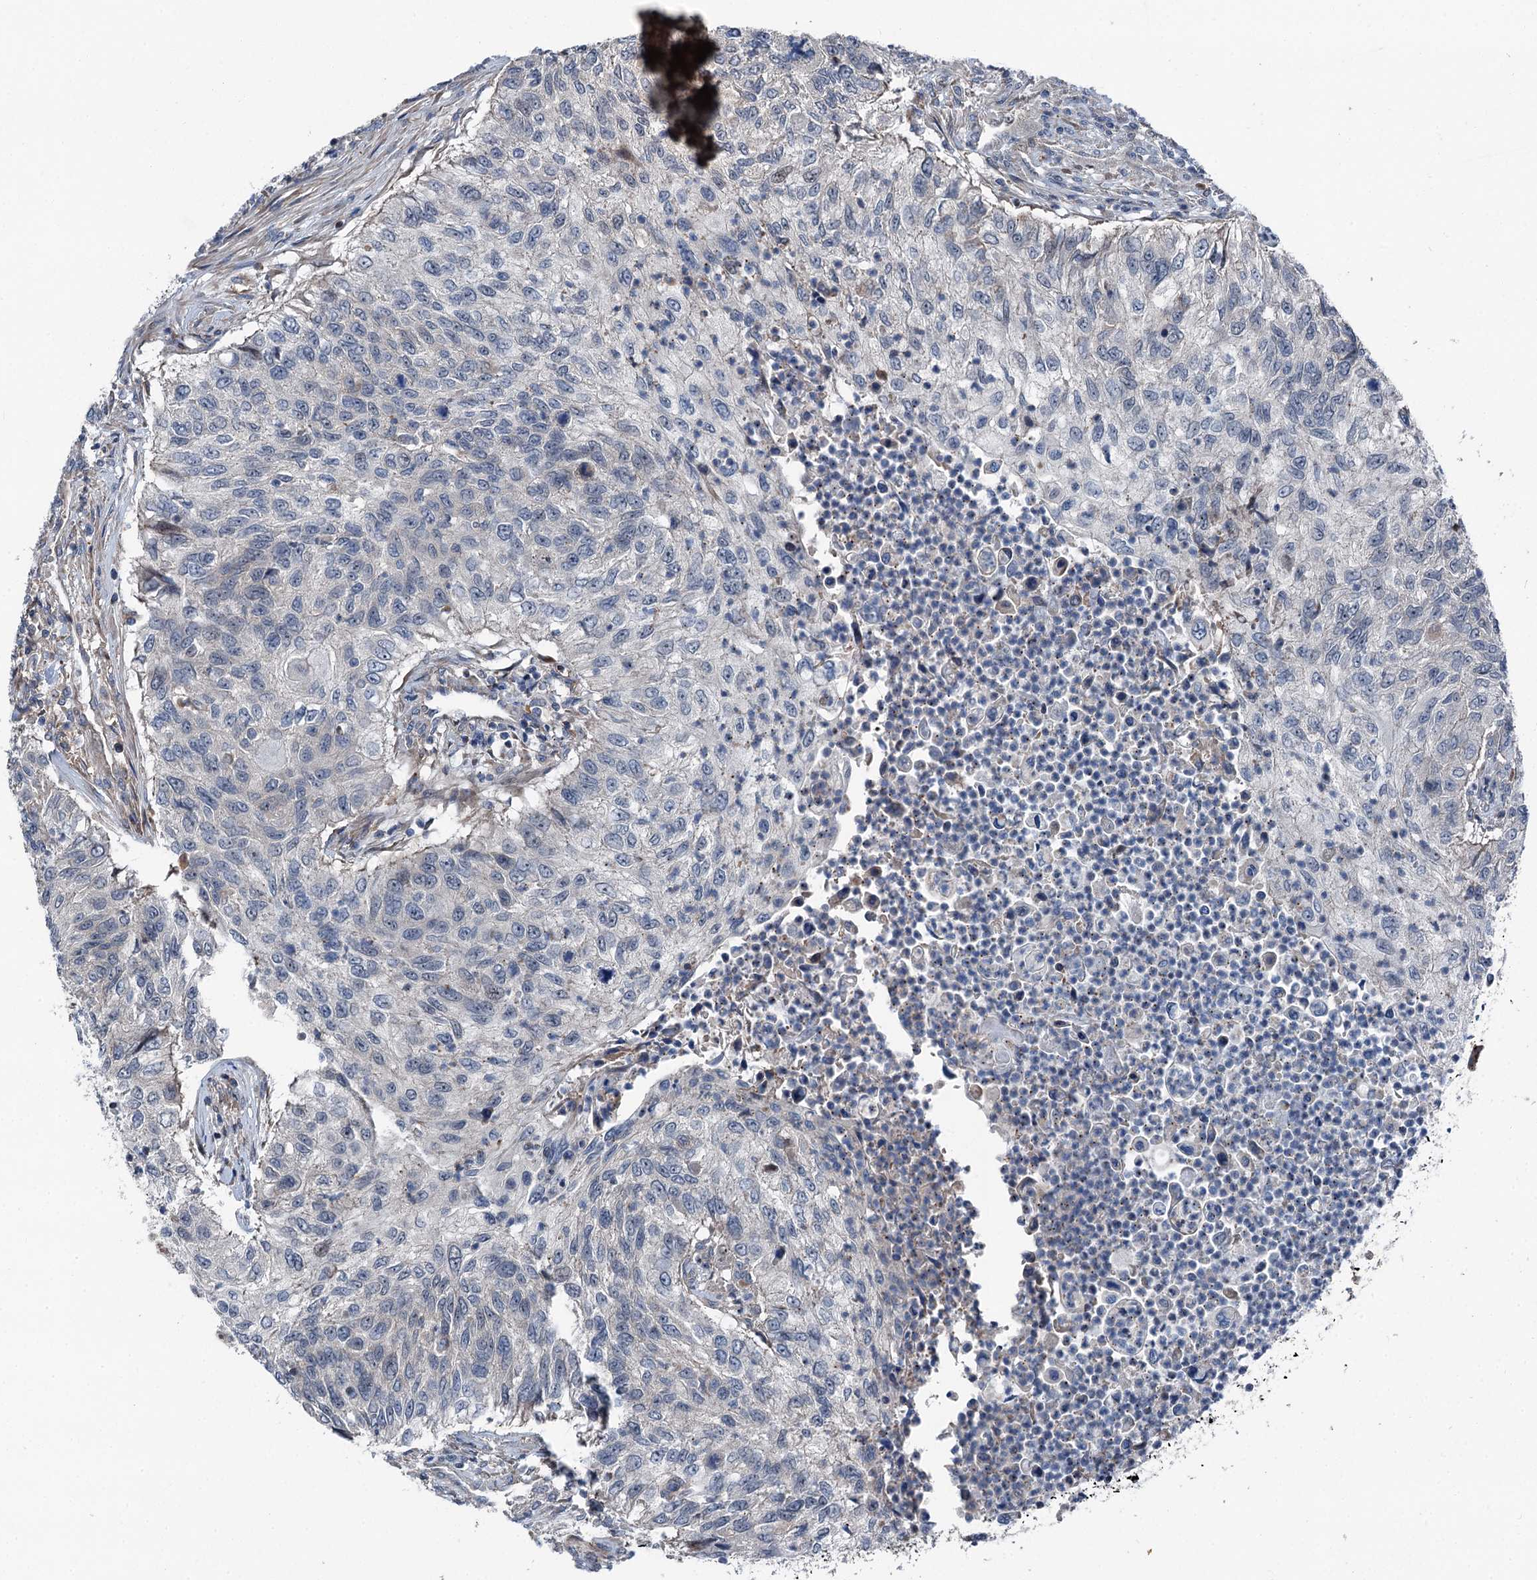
{"staining": {"intensity": "negative", "quantity": "none", "location": "none"}, "tissue": "urothelial cancer", "cell_type": "Tumor cells", "image_type": "cancer", "snomed": [{"axis": "morphology", "description": "Urothelial carcinoma, High grade"}, {"axis": "topography", "description": "Urinary bladder"}], "caption": "A high-resolution image shows immunohistochemistry staining of urothelial carcinoma (high-grade), which demonstrates no significant positivity in tumor cells.", "gene": "POLR1D", "patient": {"sex": "female", "age": 60}}